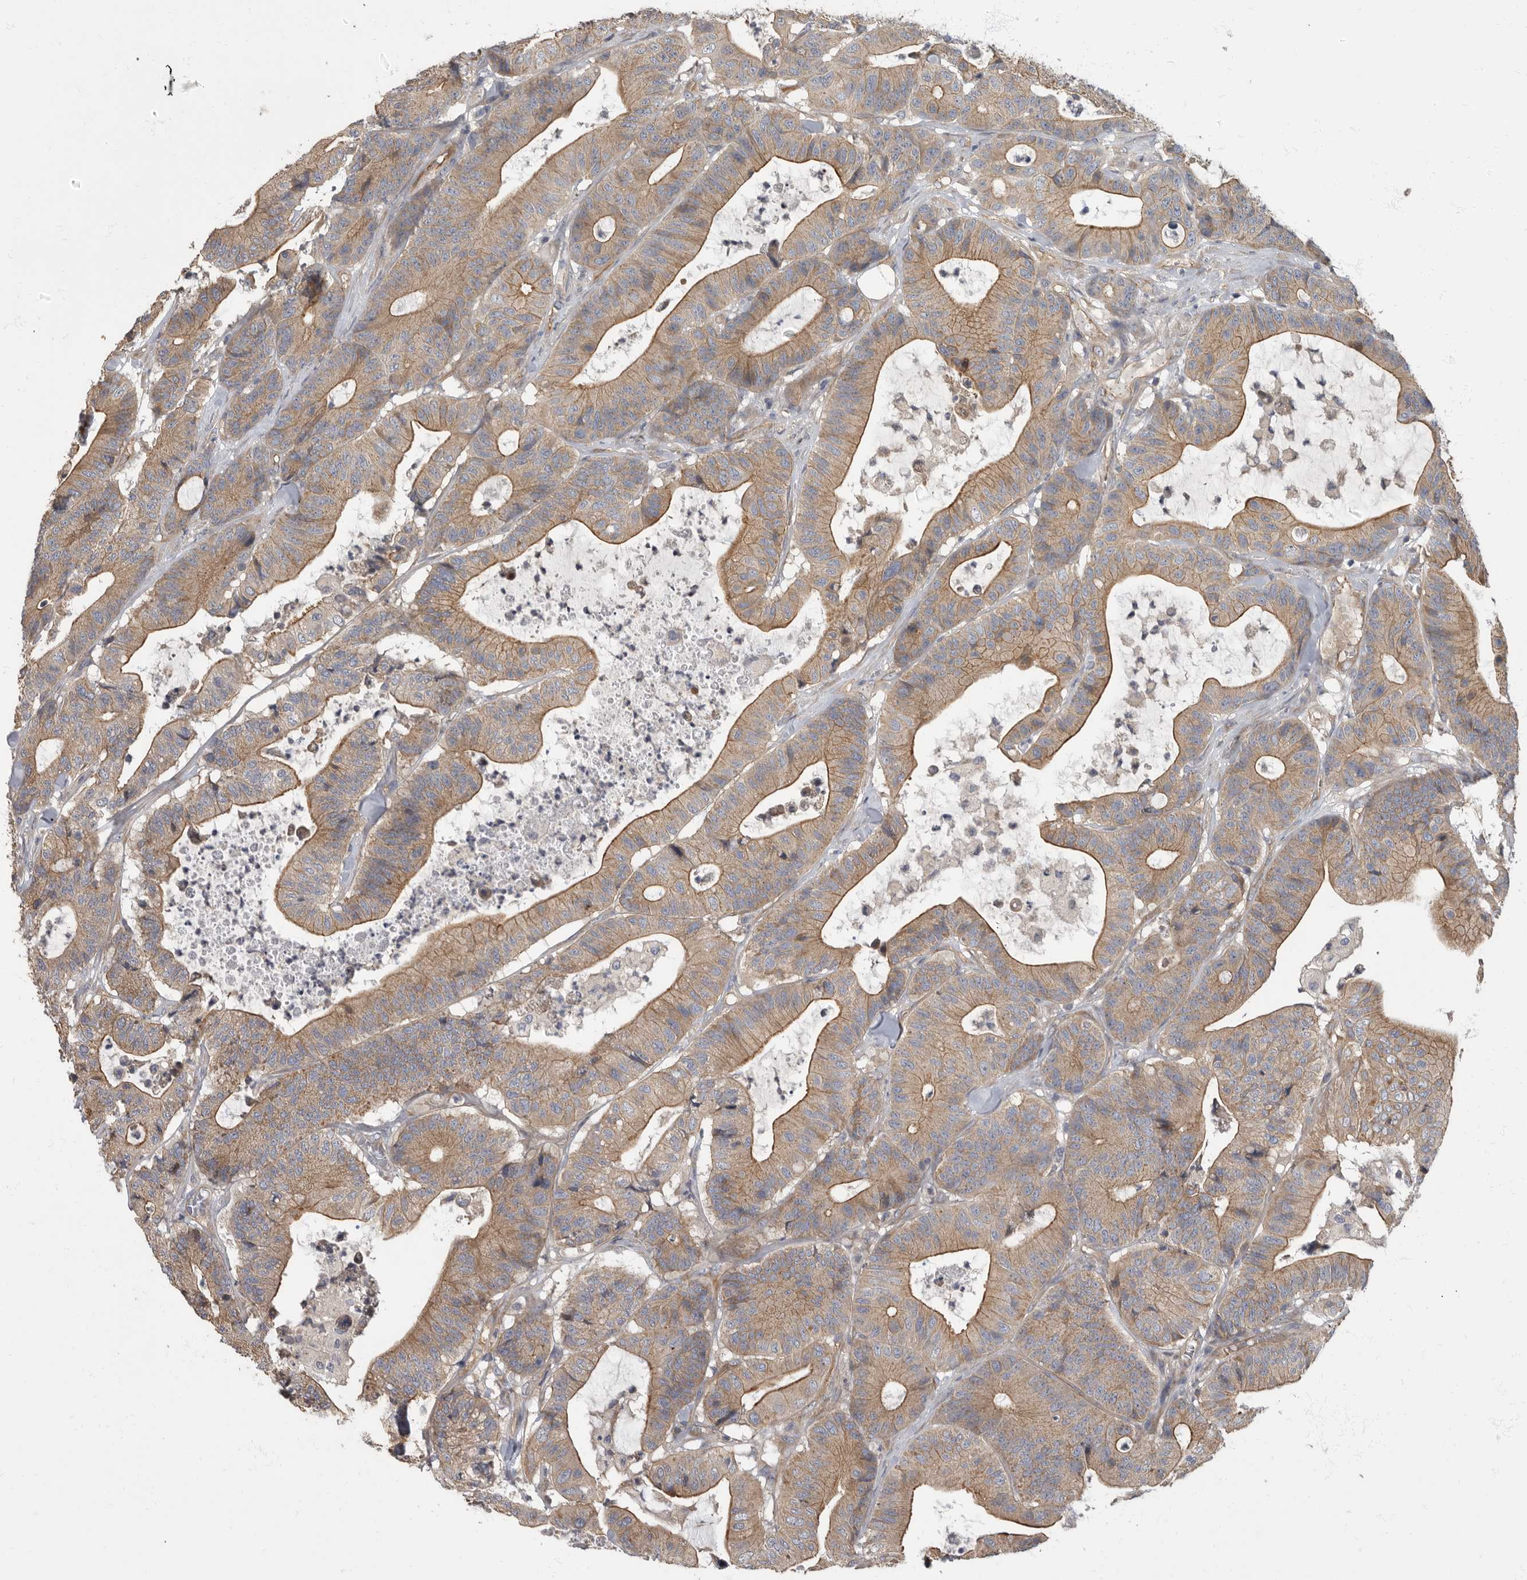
{"staining": {"intensity": "moderate", "quantity": ">75%", "location": "cytoplasmic/membranous"}, "tissue": "colorectal cancer", "cell_type": "Tumor cells", "image_type": "cancer", "snomed": [{"axis": "morphology", "description": "Adenocarcinoma, NOS"}, {"axis": "topography", "description": "Colon"}], "caption": "Colorectal cancer was stained to show a protein in brown. There is medium levels of moderate cytoplasmic/membranous positivity in about >75% of tumor cells.", "gene": "PDK1", "patient": {"sex": "female", "age": 84}}